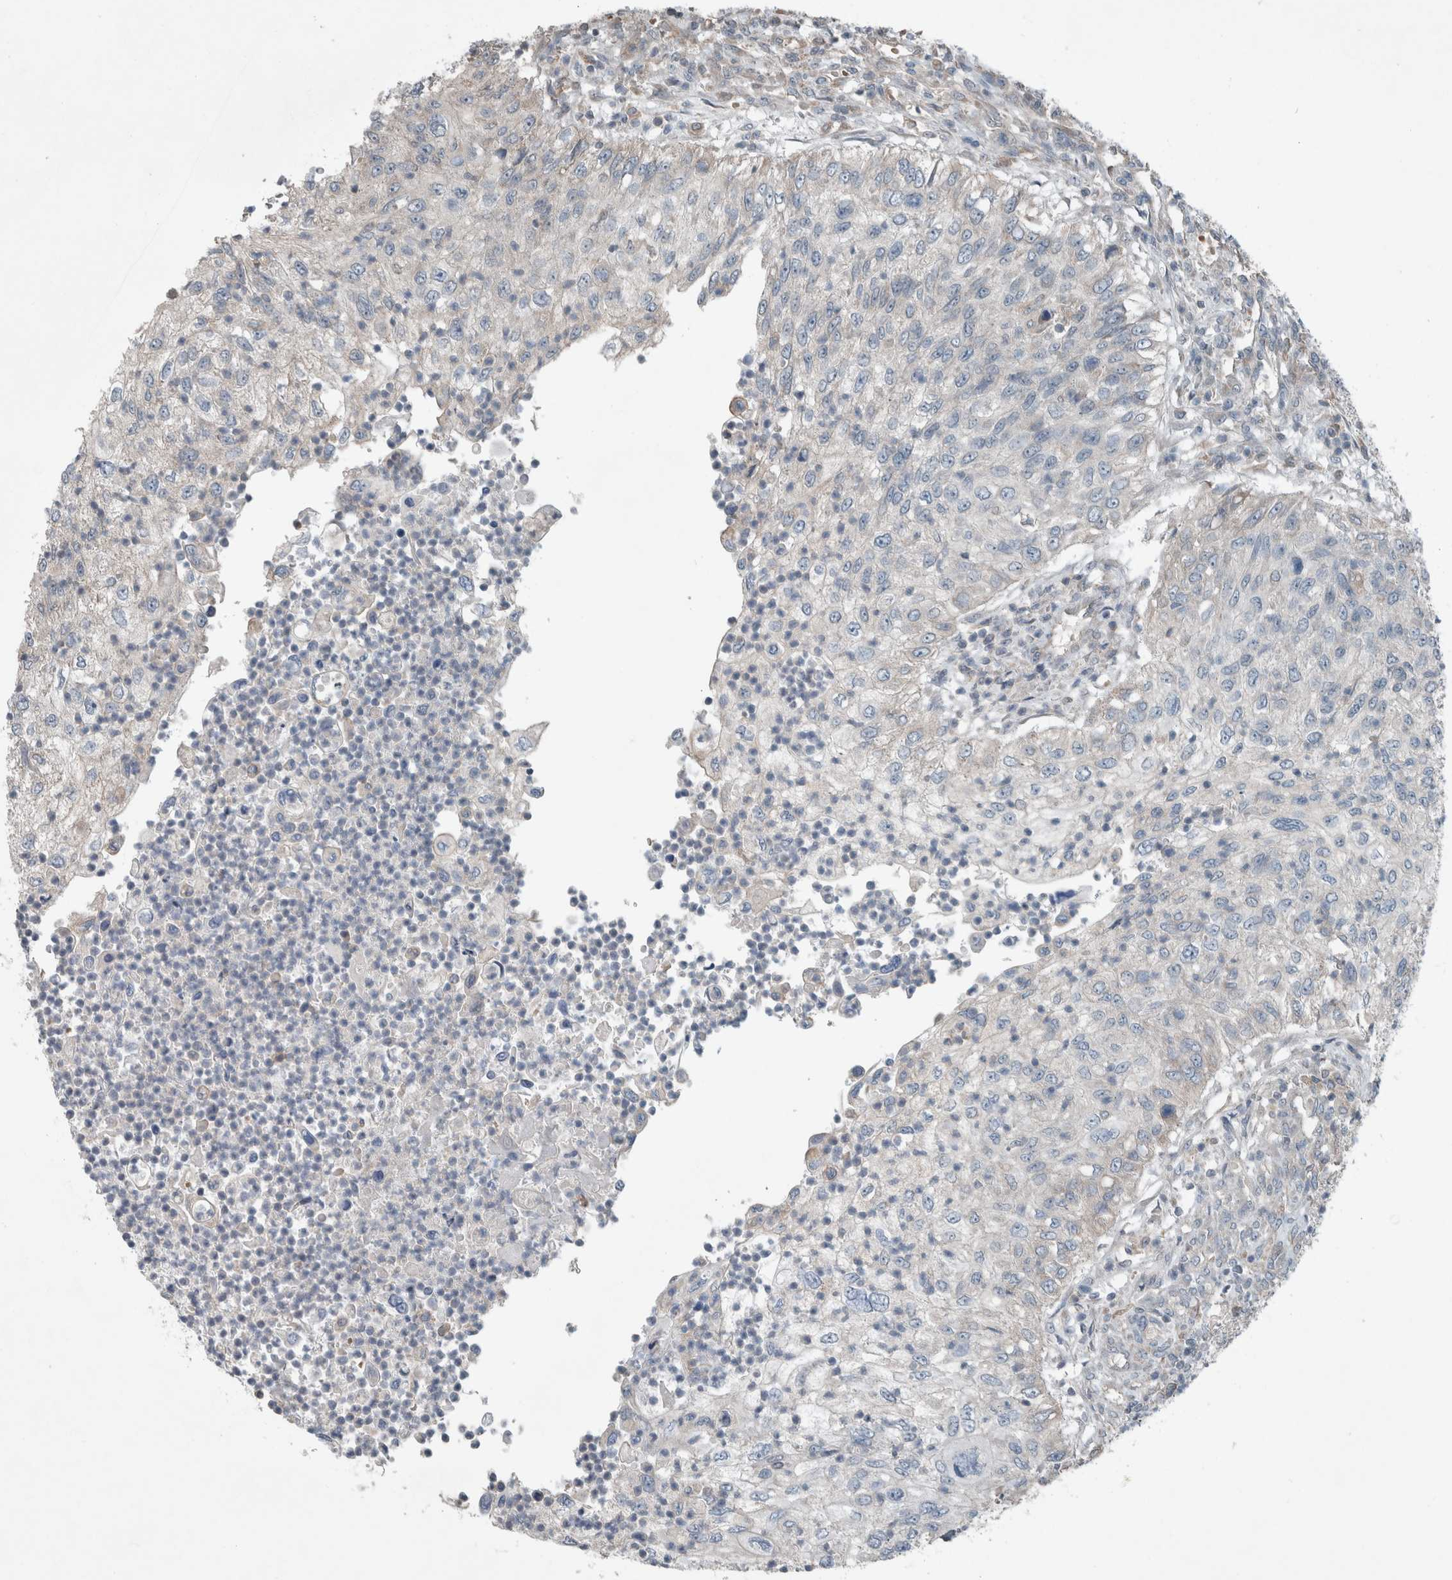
{"staining": {"intensity": "negative", "quantity": "none", "location": "none"}, "tissue": "urothelial cancer", "cell_type": "Tumor cells", "image_type": "cancer", "snomed": [{"axis": "morphology", "description": "Urothelial carcinoma, High grade"}, {"axis": "topography", "description": "Urinary bladder"}], "caption": "The photomicrograph reveals no significant staining in tumor cells of urothelial carcinoma (high-grade).", "gene": "JADE2", "patient": {"sex": "female", "age": 60}}